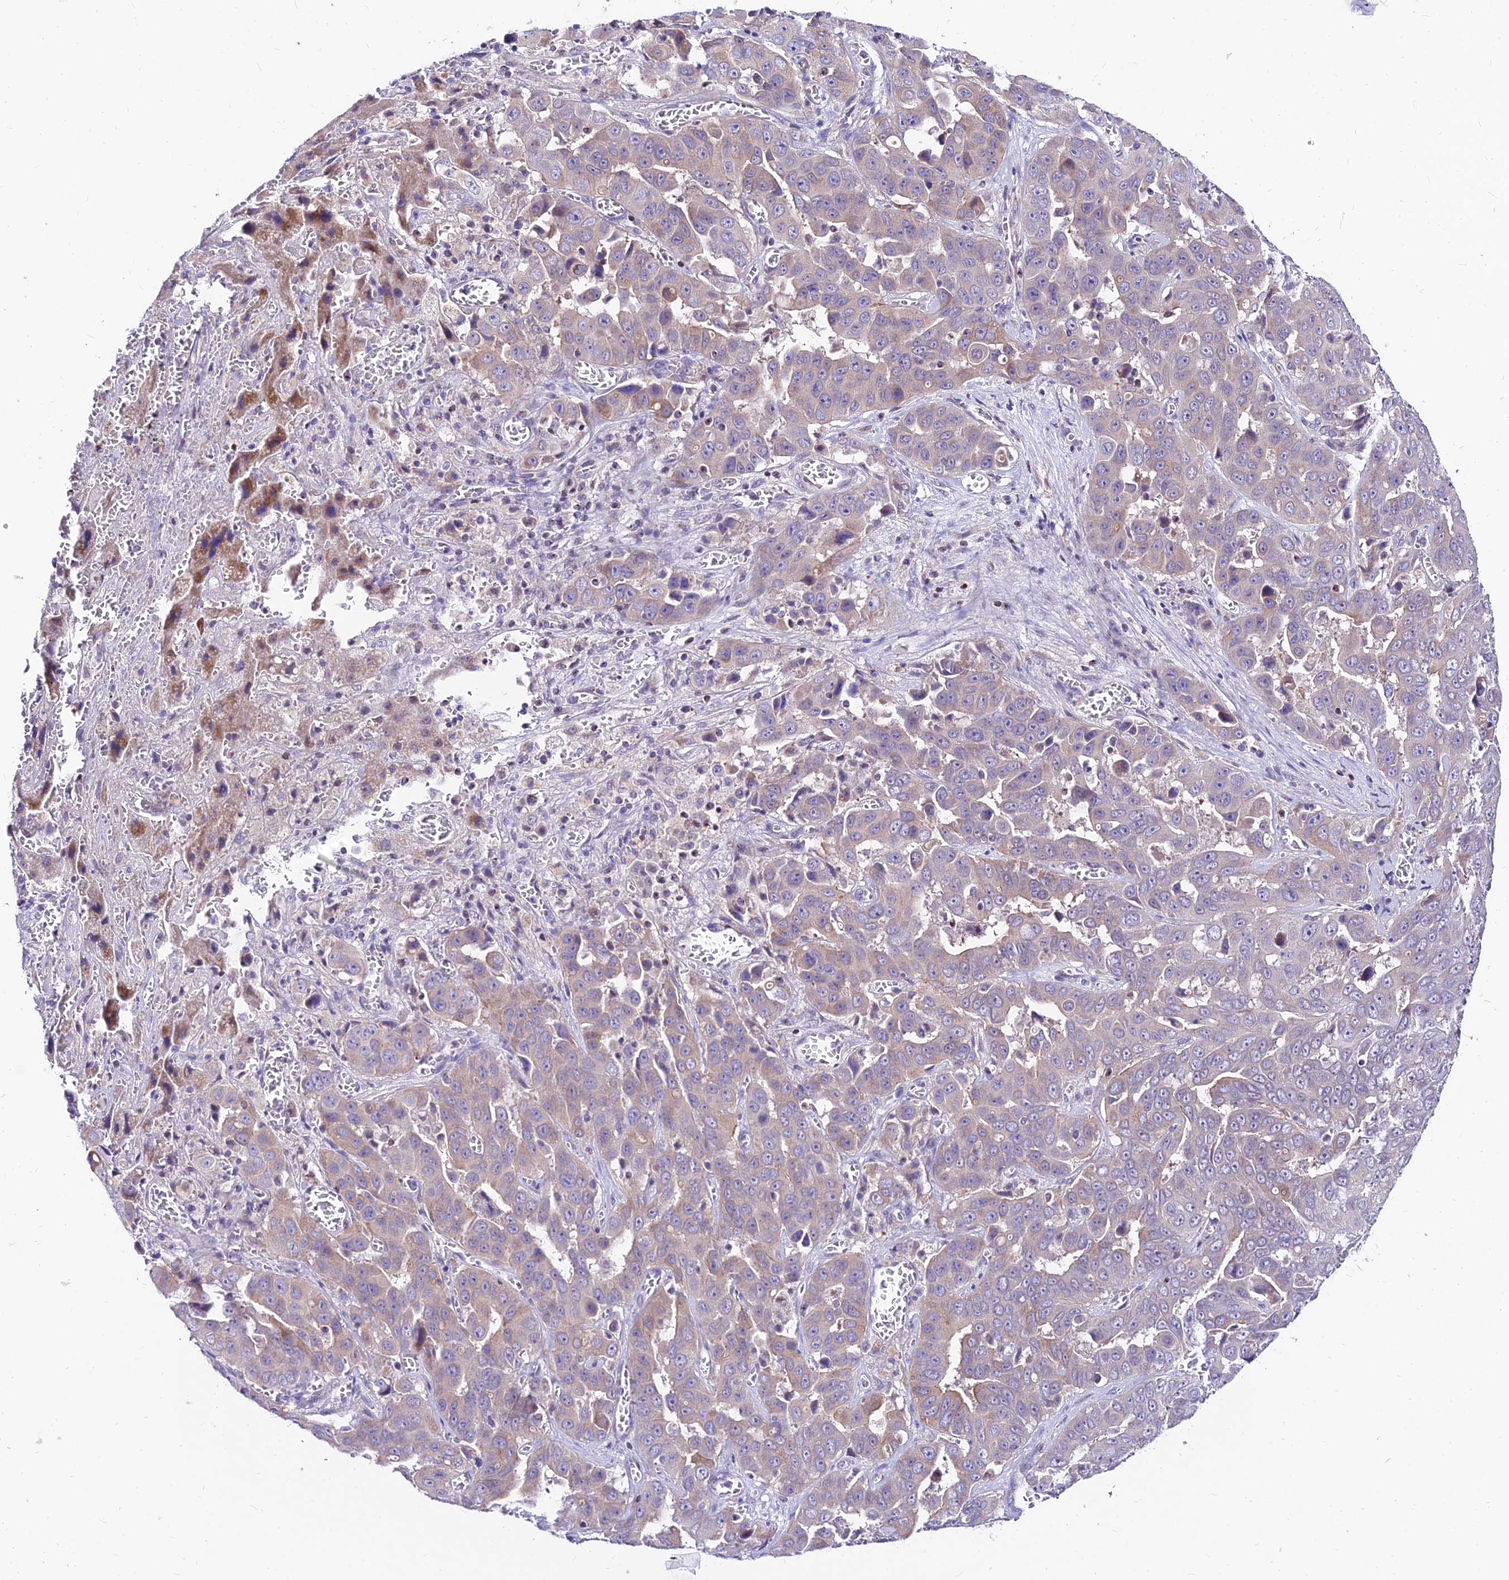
{"staining": {"intensity": "weak", "quantity": "<25%", "location": "cytoplasmic/membranous"}, "tissue": "liver cancer", "cell_type": "Tumor cells", "image_type": "cancer", "snomed": [{"axis": "morphology", "description": "Cholangiocarcinoma"}, {"axis": "topography", "description": "Liver"}], "caption": "High power microscopy photomicrograph of an immunohistochemistry image of cholangiocarcinoma (liver), revealing no significant expression in tumor cells. (IHC, brightfield microscopy, high magnification).", "gene": "C6orf132", "patient": {"sex": "female", "age": 52}}